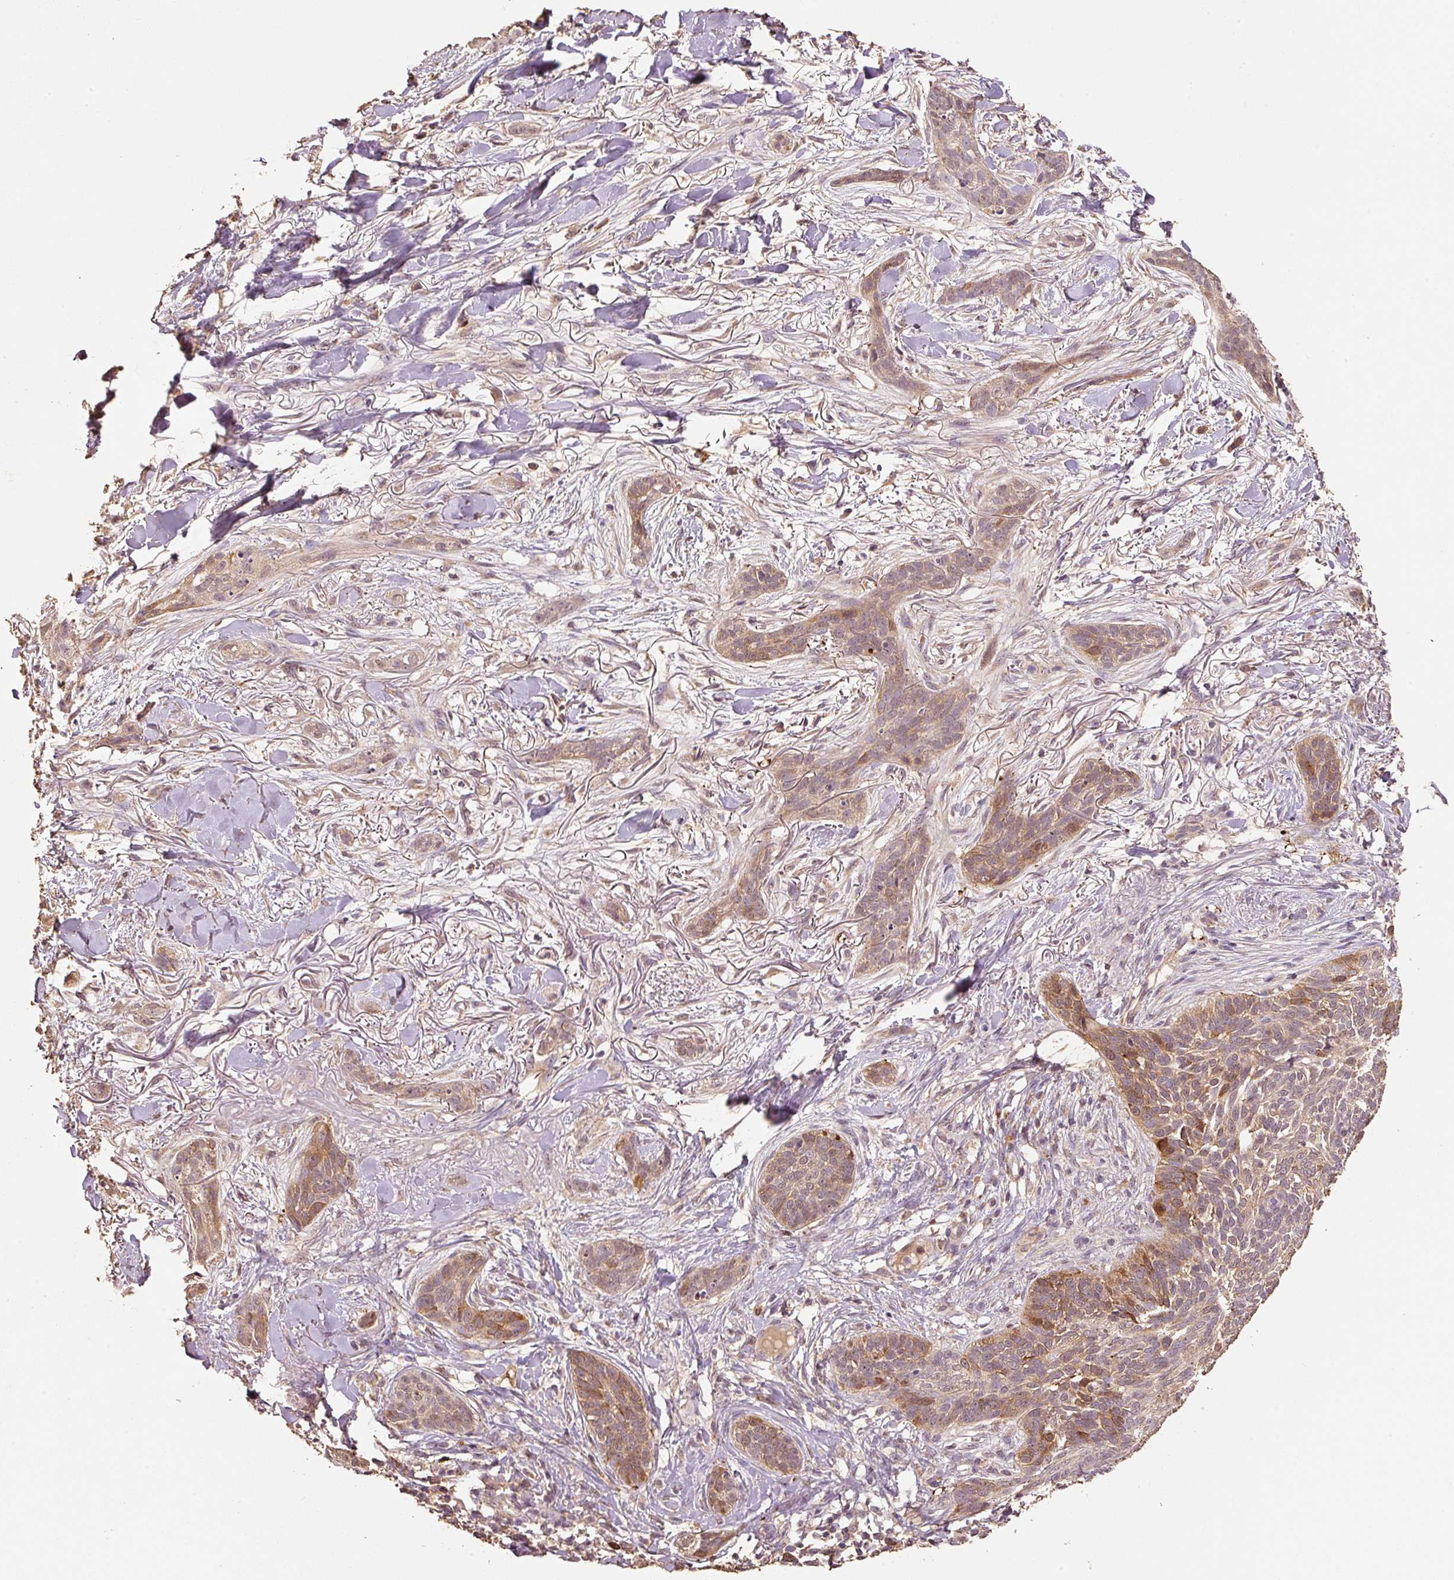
{"staining": {"intensity": "moderate", "quantity": ">75%", "location": "cytoplasmic/membranous,nuclear"}, "tissue": "skin cancer", "cell_type": "Tumor cells", "image_type": "cancer", "snomed": [{"axis": "morphology", "description": "Basal cell carcinoma"}, {"axis": "topography", "description": "Skin"}], "caption": "An image of basal cell carcinoma (skin) stained for a protein reveals moderate cytoplasmic/membranous and nuclear brown staining in tumor cells.", "gene": "HERC2", "patient": {"sex": "male", "age": 52}}